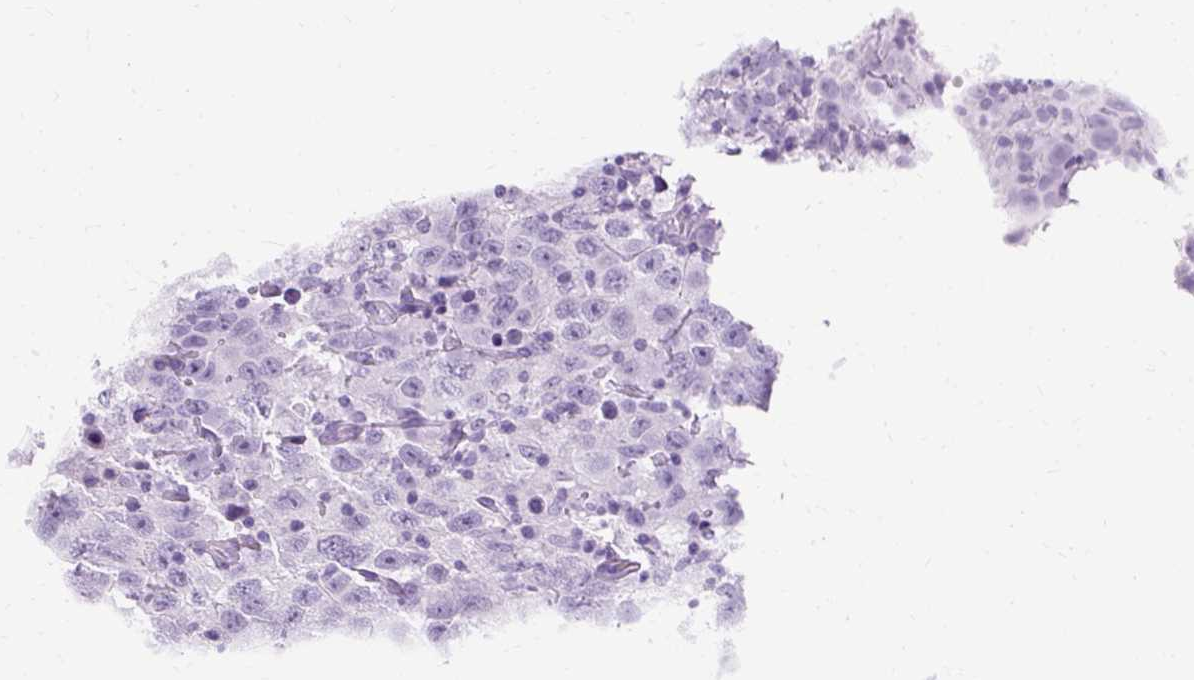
{"staining": {"intensity": "negative", "quantity": "none", "location": "none"}, "tissue": "testis cancer", "cell_type": "Tumor cells", "image_type": "cancer", "snomed": [{"axis": "morphology", "description": "Seminoma, NOS"}, {"axis": "topography", "description": "Testis"}], "caption": "A micrograph of human testis cancer (seminoma) is negative for staining in tumor cells.", "gene": "B3GNT4", "patient": {"sex": "male", "age": 41}}